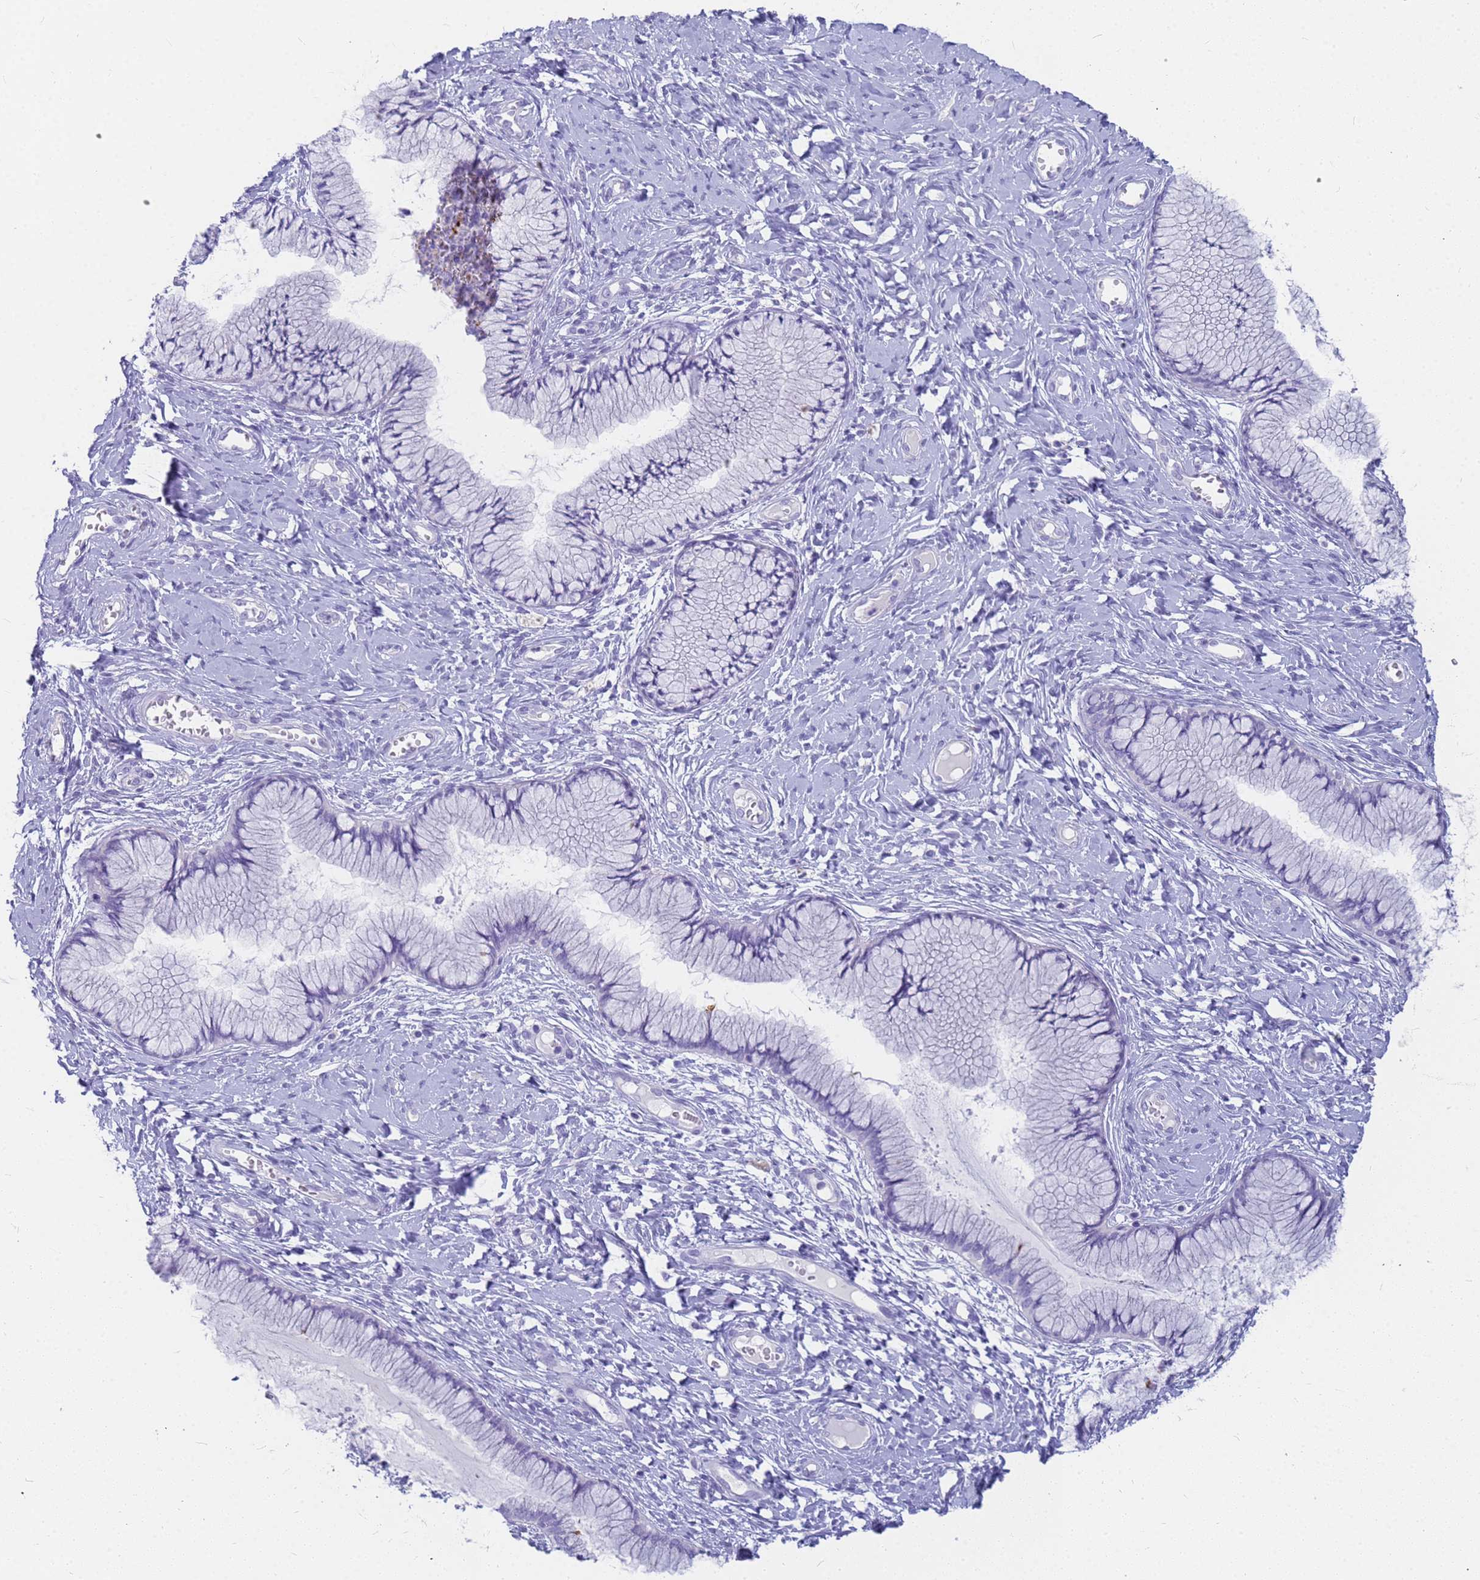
{"staining": {"intensity": "negative", "quantity": "none", "location": "none"}, "tissue": "cervix", "cell_type": "Glandular cells", "image_type": "normal", "snomed": [{"axis": "morphology", "description": "Normal tissue, NOS"}, {"axis": "topography", "description": "Cervix"}], "caption": "Immunohistochemical staining of benign cervix reveals no significant staining in glandular cells. (Immunohistochemistry, brightfield microscopy, high magnification).", "gene": "RNASE2", "patient": {"sex": "female", "age": 42}}